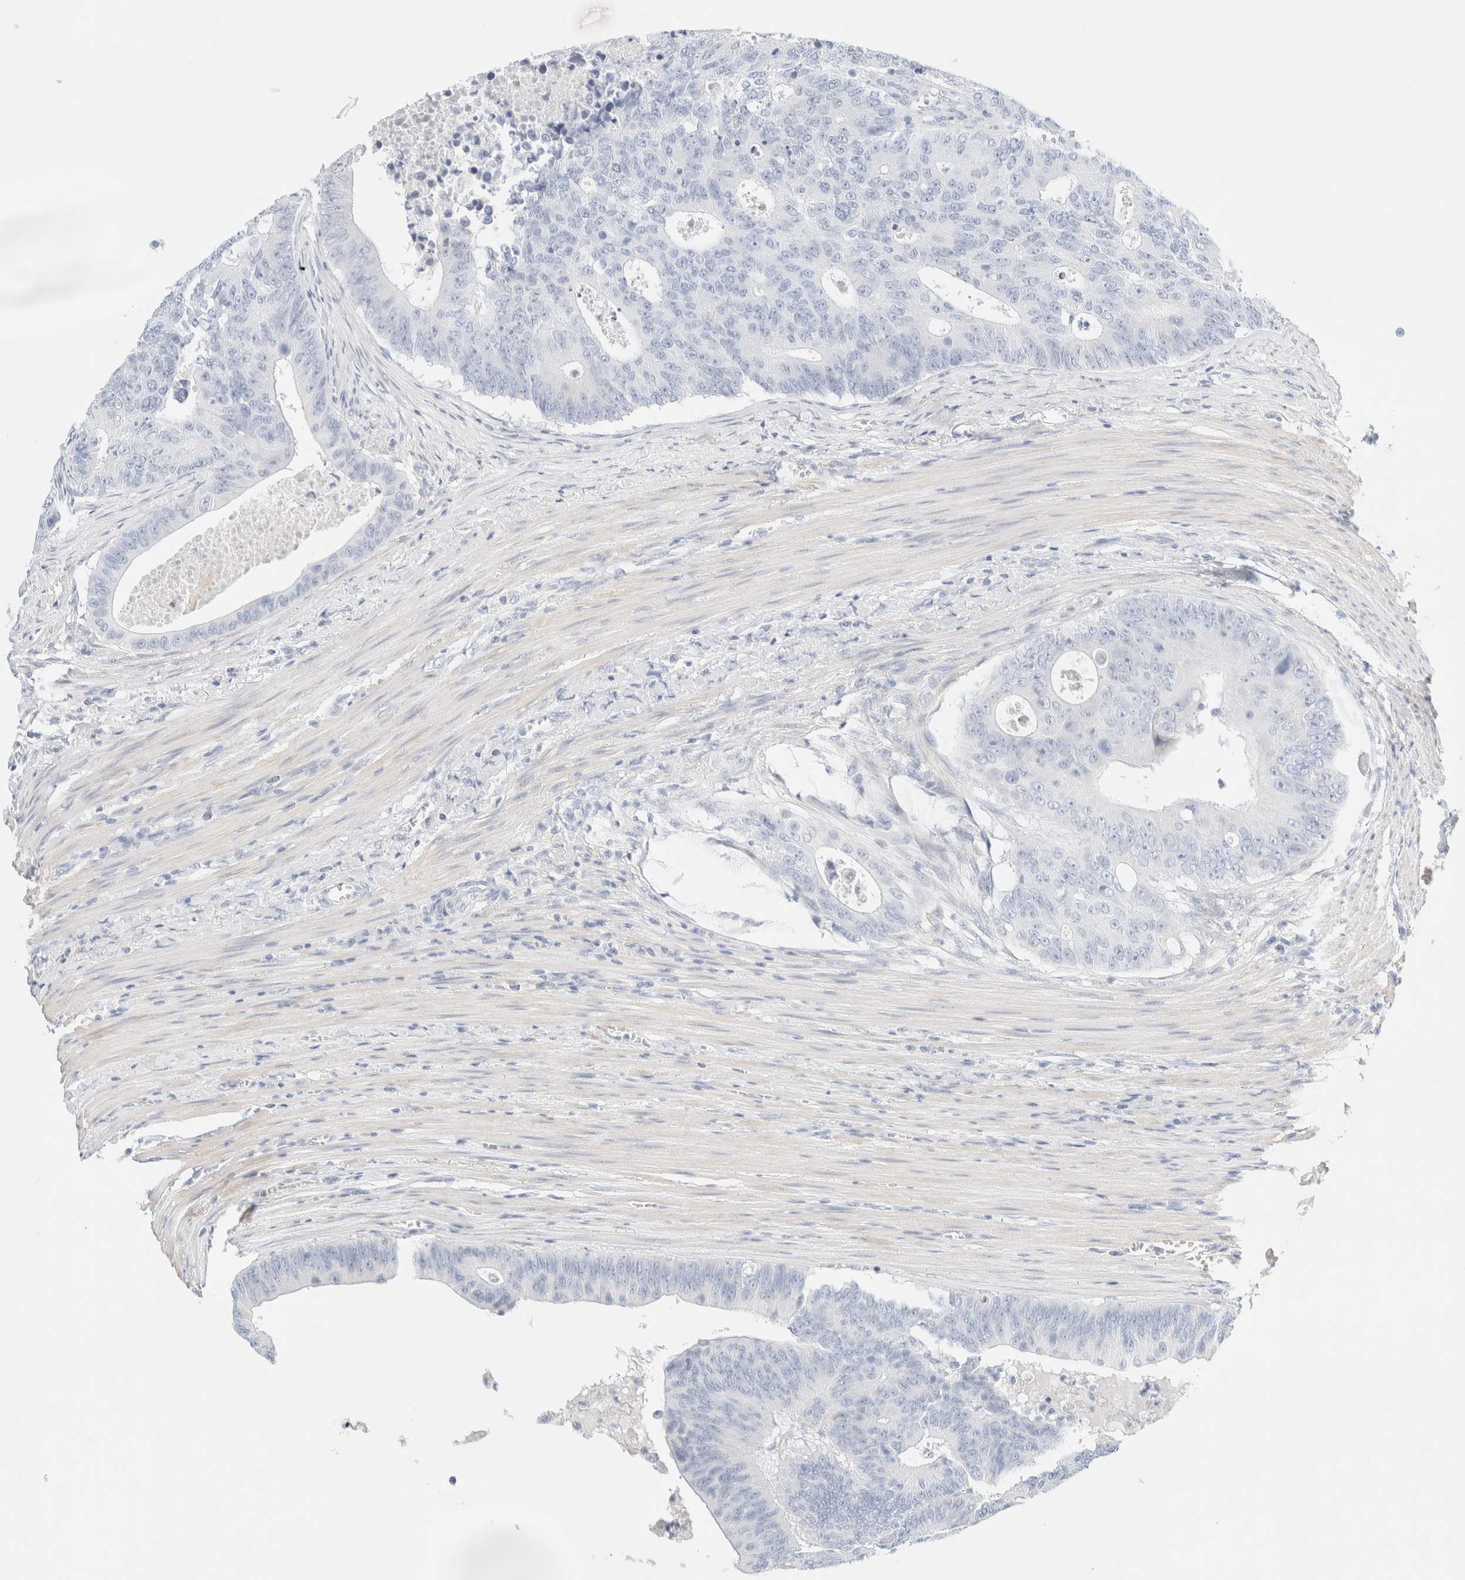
{"staining": {"intensity": "negative", "quantity": "none", "location": "none"}, "tissue": "colorectal cancer", "cell_type": "Tumor cells", "image_type": "cancer", "snomed": [{"axis": "morphology", "description": "Adenocarcinoma, NOS"}, {"axis": "topography", "description": "Colon"}], "caption": "An immunohistochemistry (IHC) image of colorectal cancer (adenocarcinoma) is shown. There is no staining in tumor cells of colorectal cancer (adenocarcinoma).", "gene": "DPYS", "patient": {"sex": "male", "age": 87}}